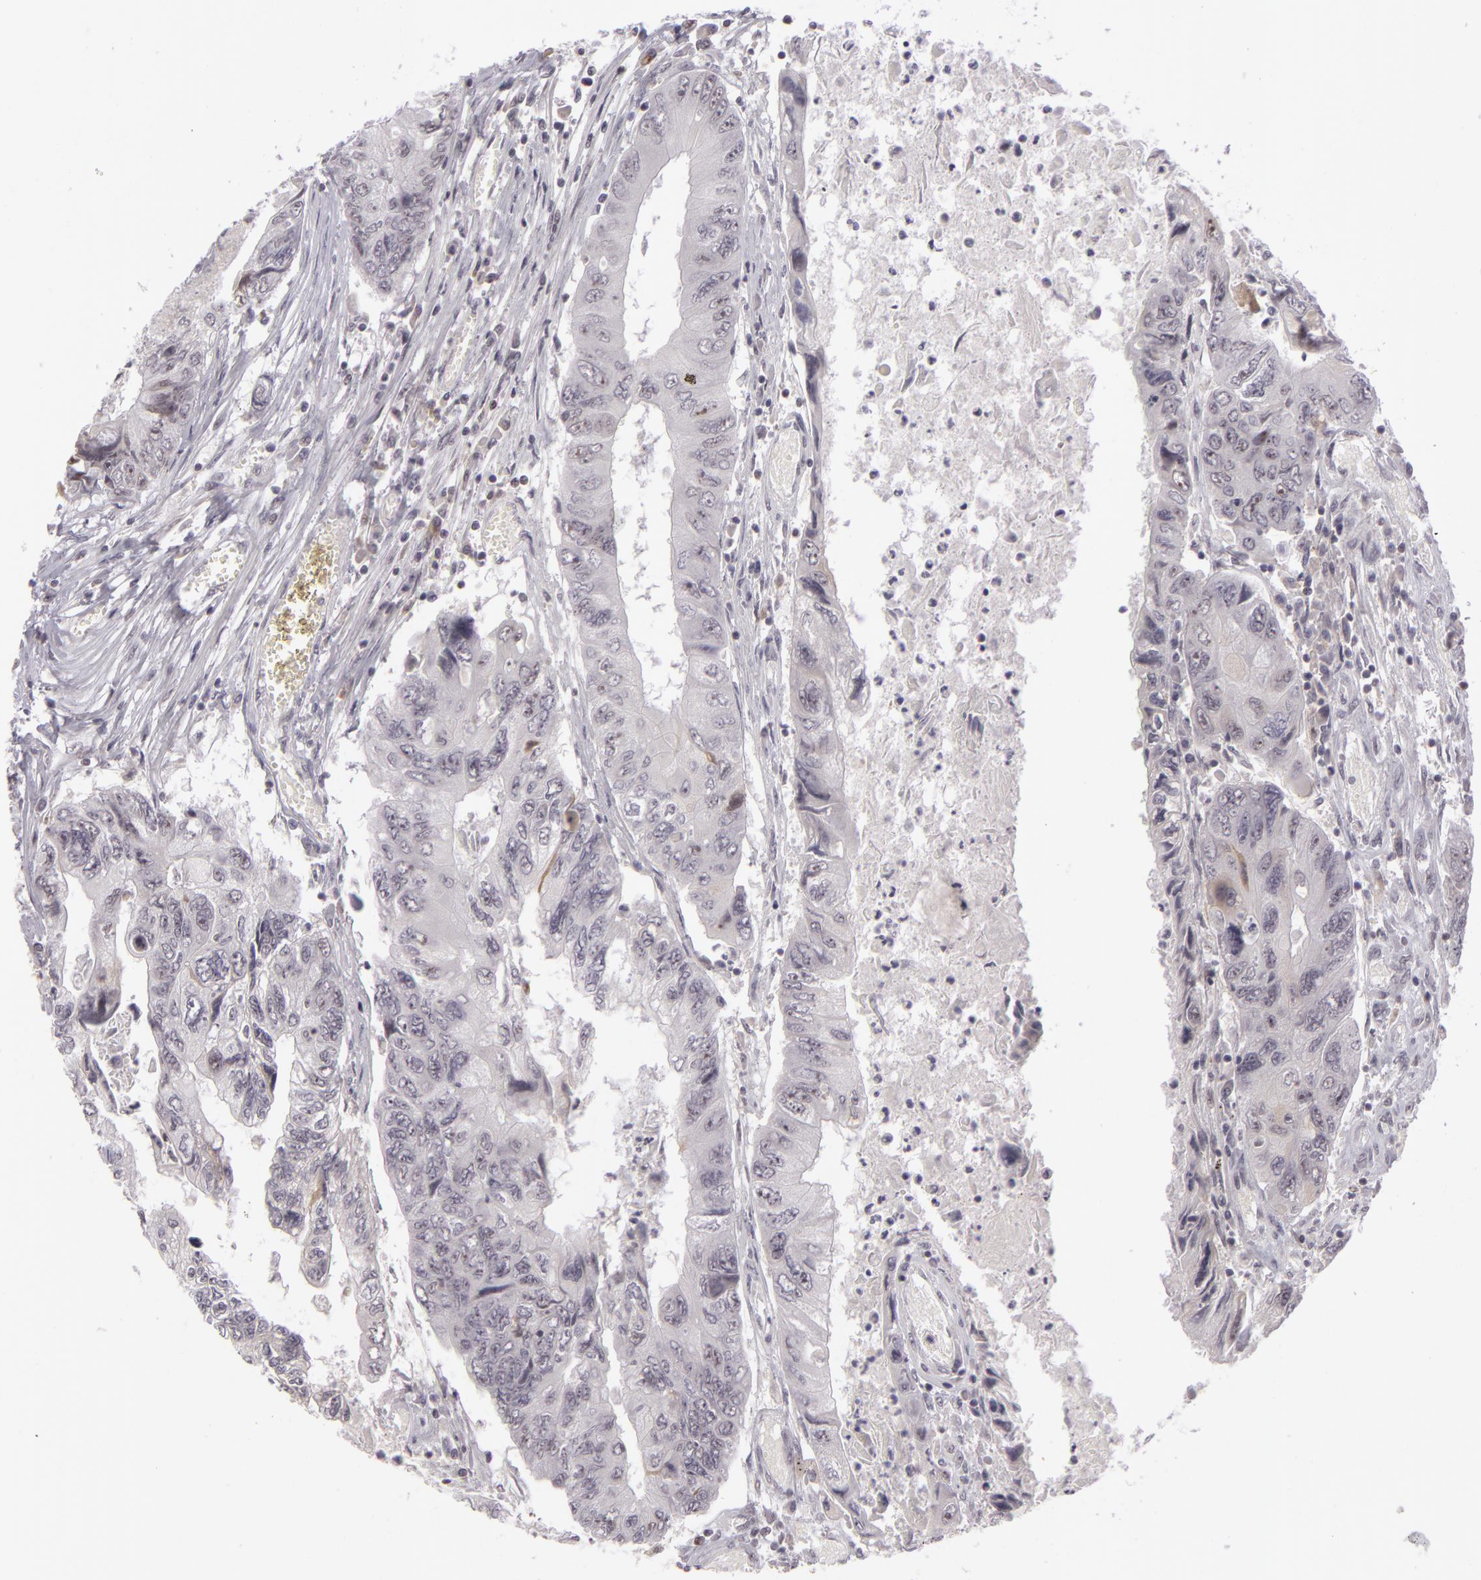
{"staining": {"intensity": "negative", "quantity": "none", "location": "none"}, "tissue": "colorectal cancer", "cell_type": "Tumor cells", "image_type": "cancer", "snomed": [{"axis": "morphology", "description": "Adenocarcinoma, NOS"}, {"axis": "topography", "description": "Rectum"}], "caption": "This is an IHC micrograph of colorectal cancer. There is no staining in tumor cells.", "gene": "RRP7A", "patient": {"sex": "female", "age": 82}}